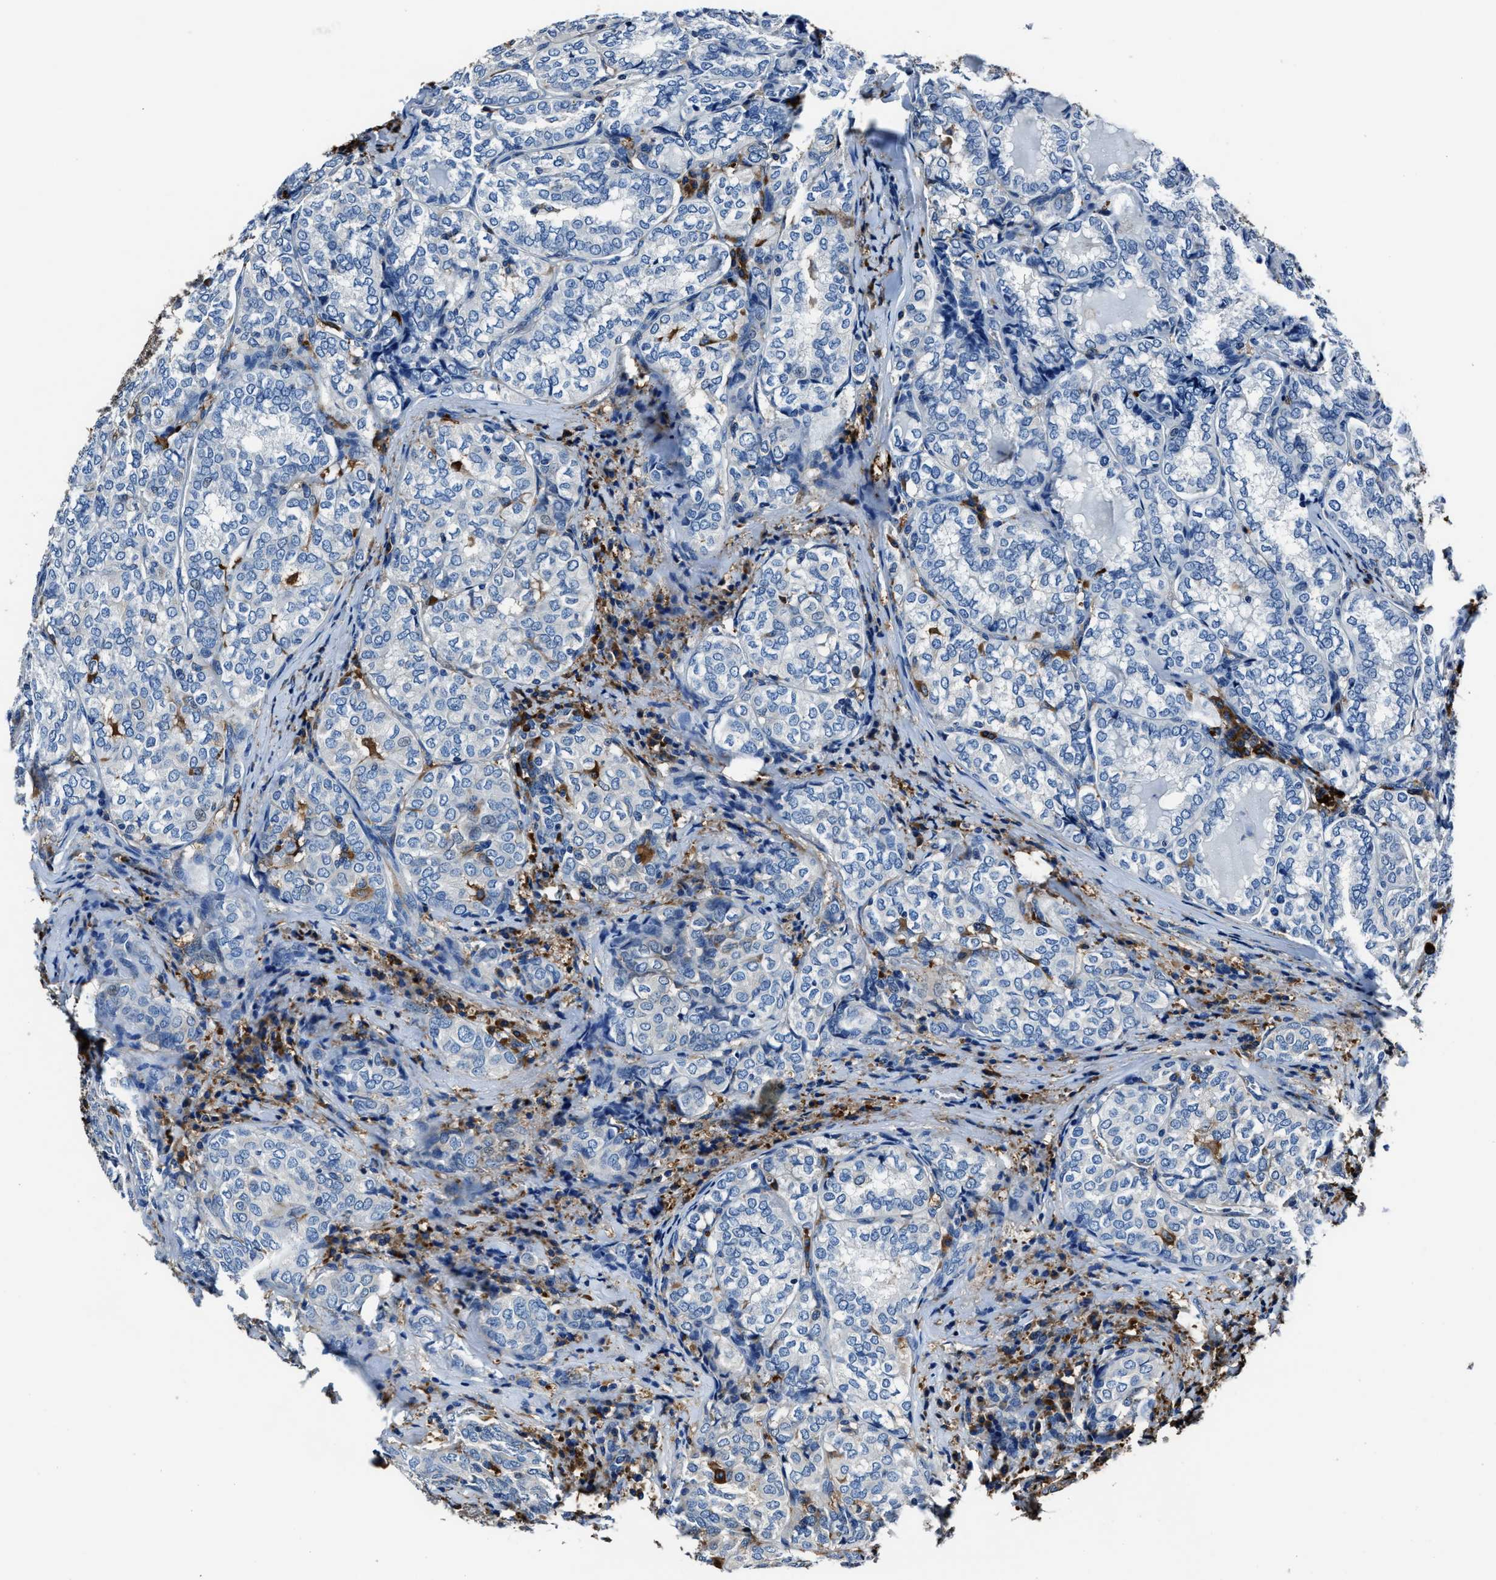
{"staining": {"intensity": "negative", "quantity": "none", "location": "none"}, "tissue": "thyroid cancer", "cell_type": "Tumor cells", "image_type": "cancer", "snomed": [{"axis": "morphology", "description": "Normal tissue, NOS"}, {"axis": "morphology", "description": "Papillary adenocarcinoma, NOS"}, {"axis": "topography", "description": "Thyroid gland"}], "caption": "This is an immunohistochemistry histopathology image of papillary adenocarcinoma (thyroid). There is no positivity in tumor cells.", "gene": "FTL", "patient": {"sex": "female", "age": 30}}